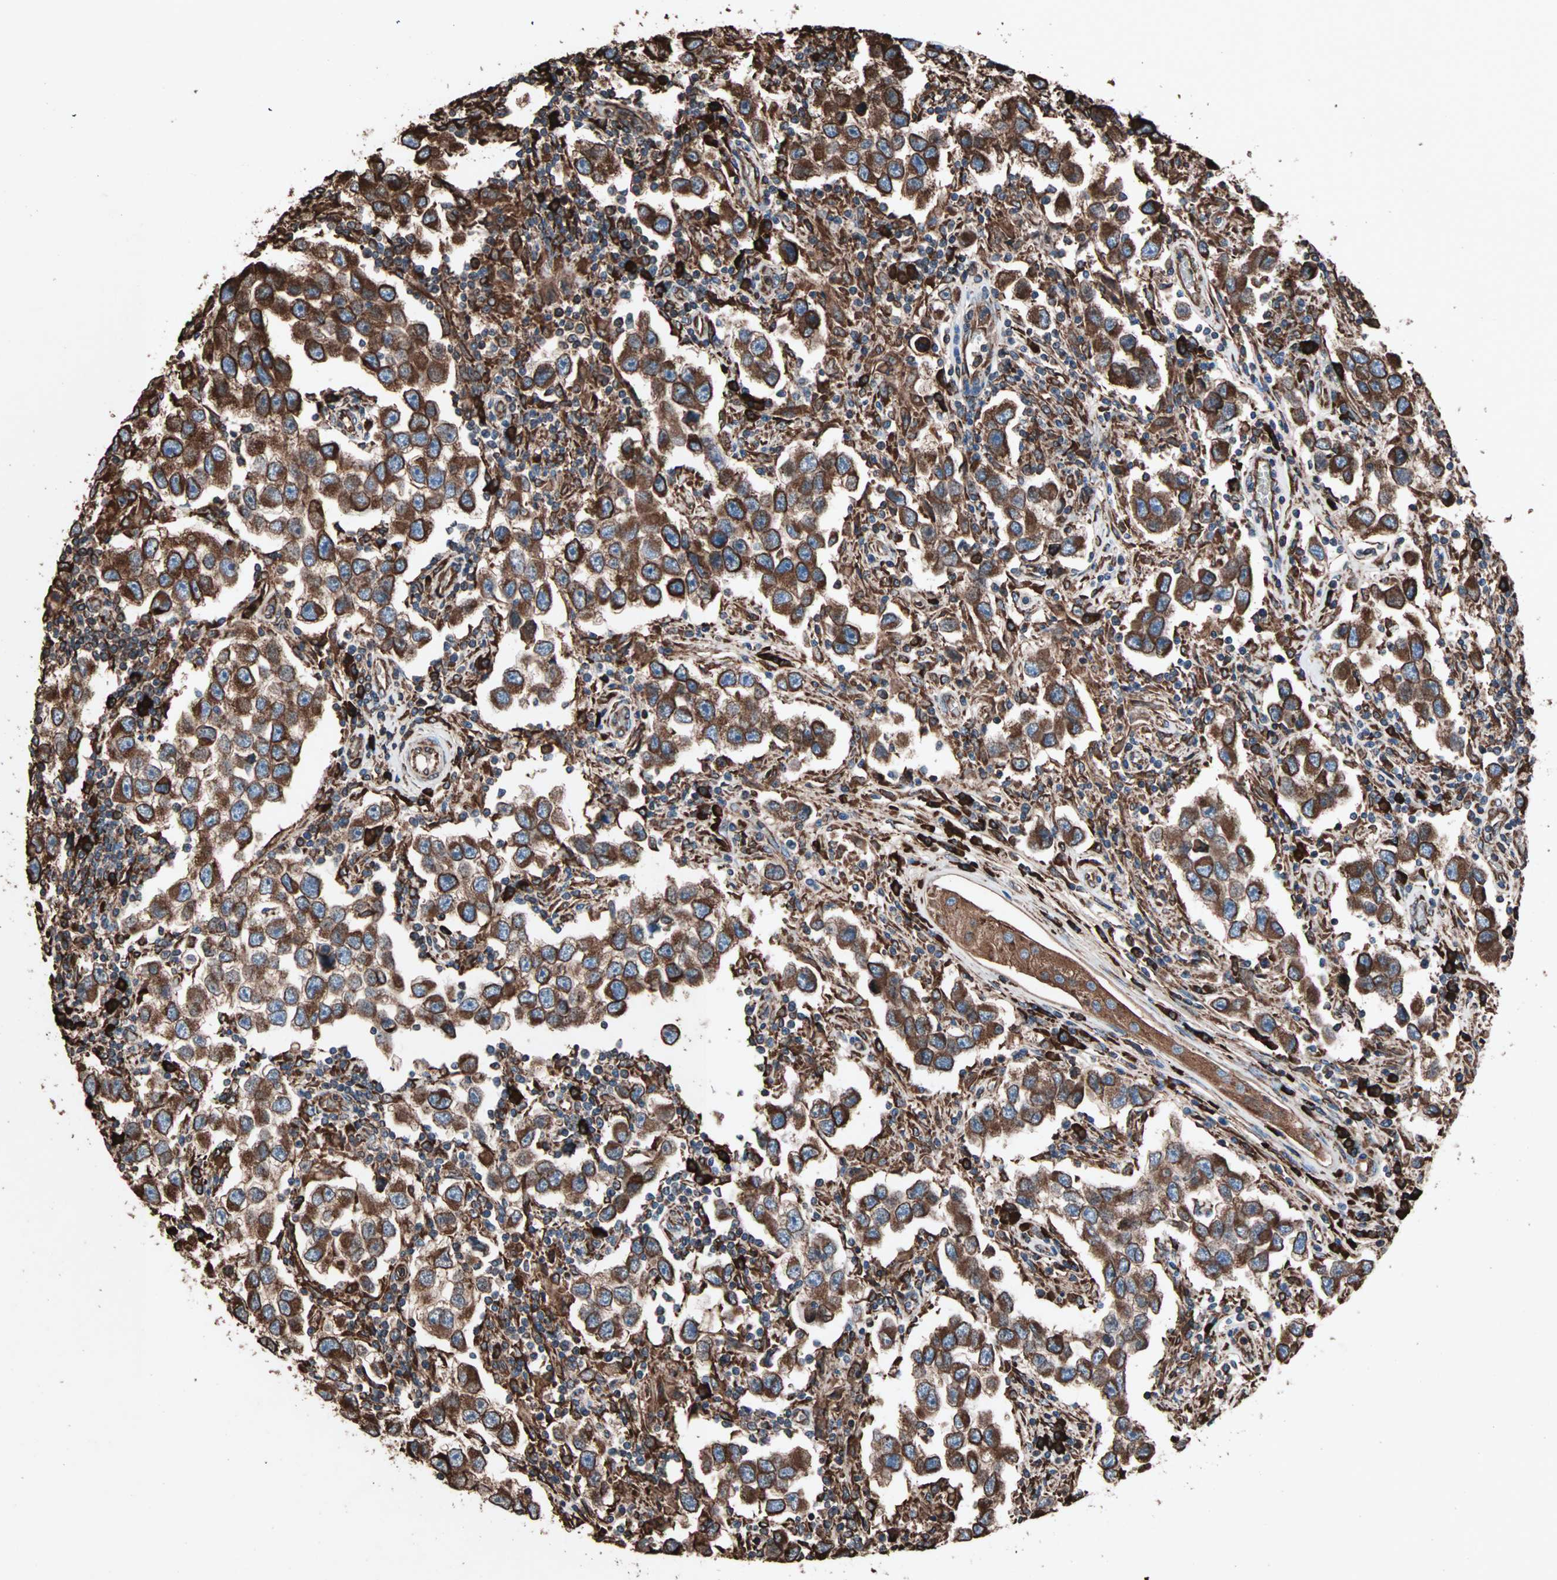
{"staining": {"intensity": "strong", "quantity": ">75%", "location": "cytoplasmic/membranous"}, "tissue": "testis cancer", "cell_type": "Tumor cells", "image_type": "cancer", "snomed": [{"axis": "morphology", "description": "Carcinoma, Embryonal, NOS"}, {"axis": "topography", "description": "Testis"}], "caption": "Immunohistochemical staining of human testis cancer (embryonal carcinoma) displays strong cytoplasmic/membranous protein expression in approximately >75% of tumor cells.", "gene": "HSP90B1", "patient": {"sex": "male", "age": 21}}